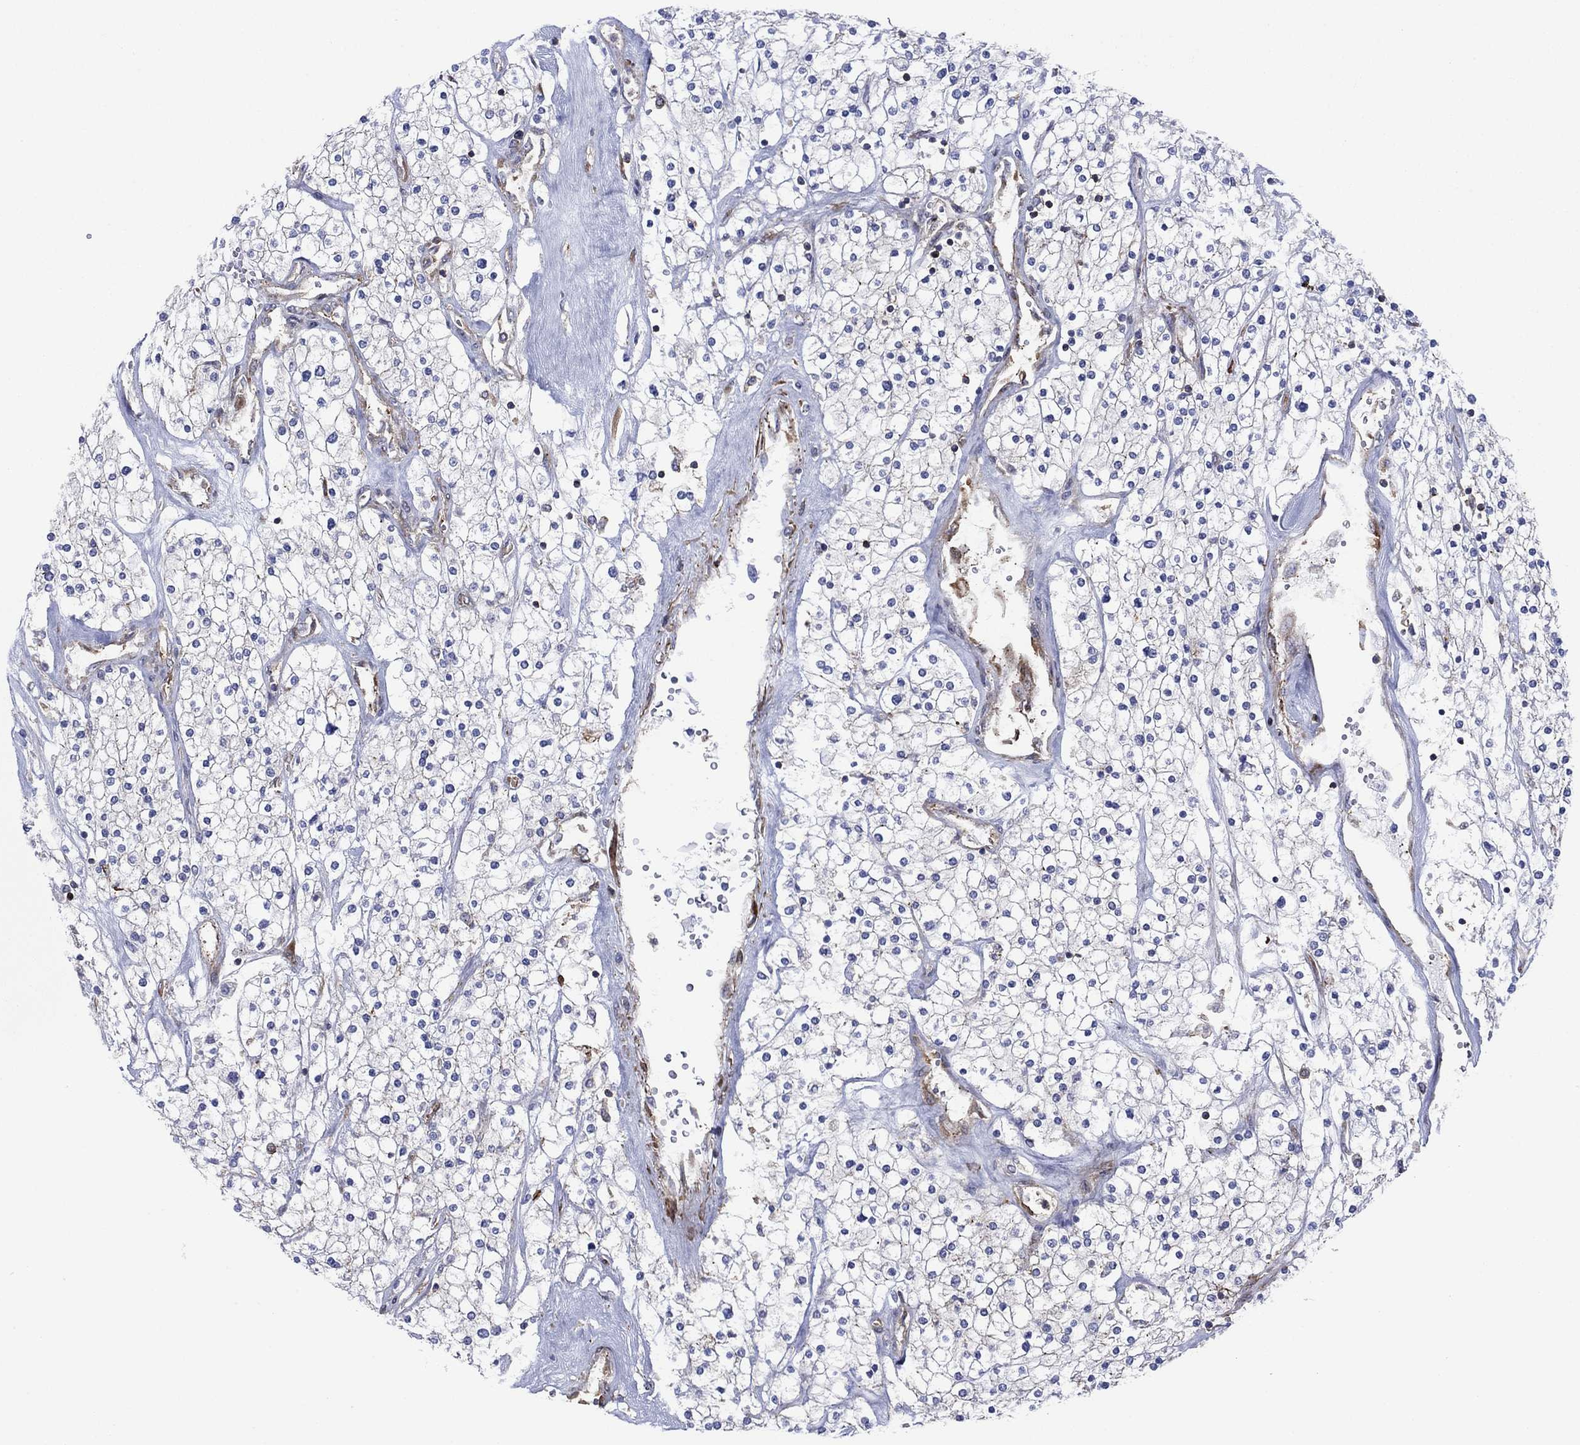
{"staining": {"intensity": "strong", "quantity": "<25%", "location": "cytoplasmic/membranous"}, "tissue": "renal cancer", "cell_type": "Tumor cells", "image_type": "cancer", "snomed": [{"axis": "morphology", "description": "Adenocarcinoma, NOS"}, {"axis": "topography", "description": "Kidney"}], "caption": "Tumor cells demonstrate strong cytoplasmic/membranous positivity in about <25% of cells in adenocarcinoma (renal). The staining was performed using DAB, with brown indicating positive protein expression. Nuclei are stained blue with hematoxylin.", "gene": "PAG1", "patient": {"sex": "male", "age": 80}}